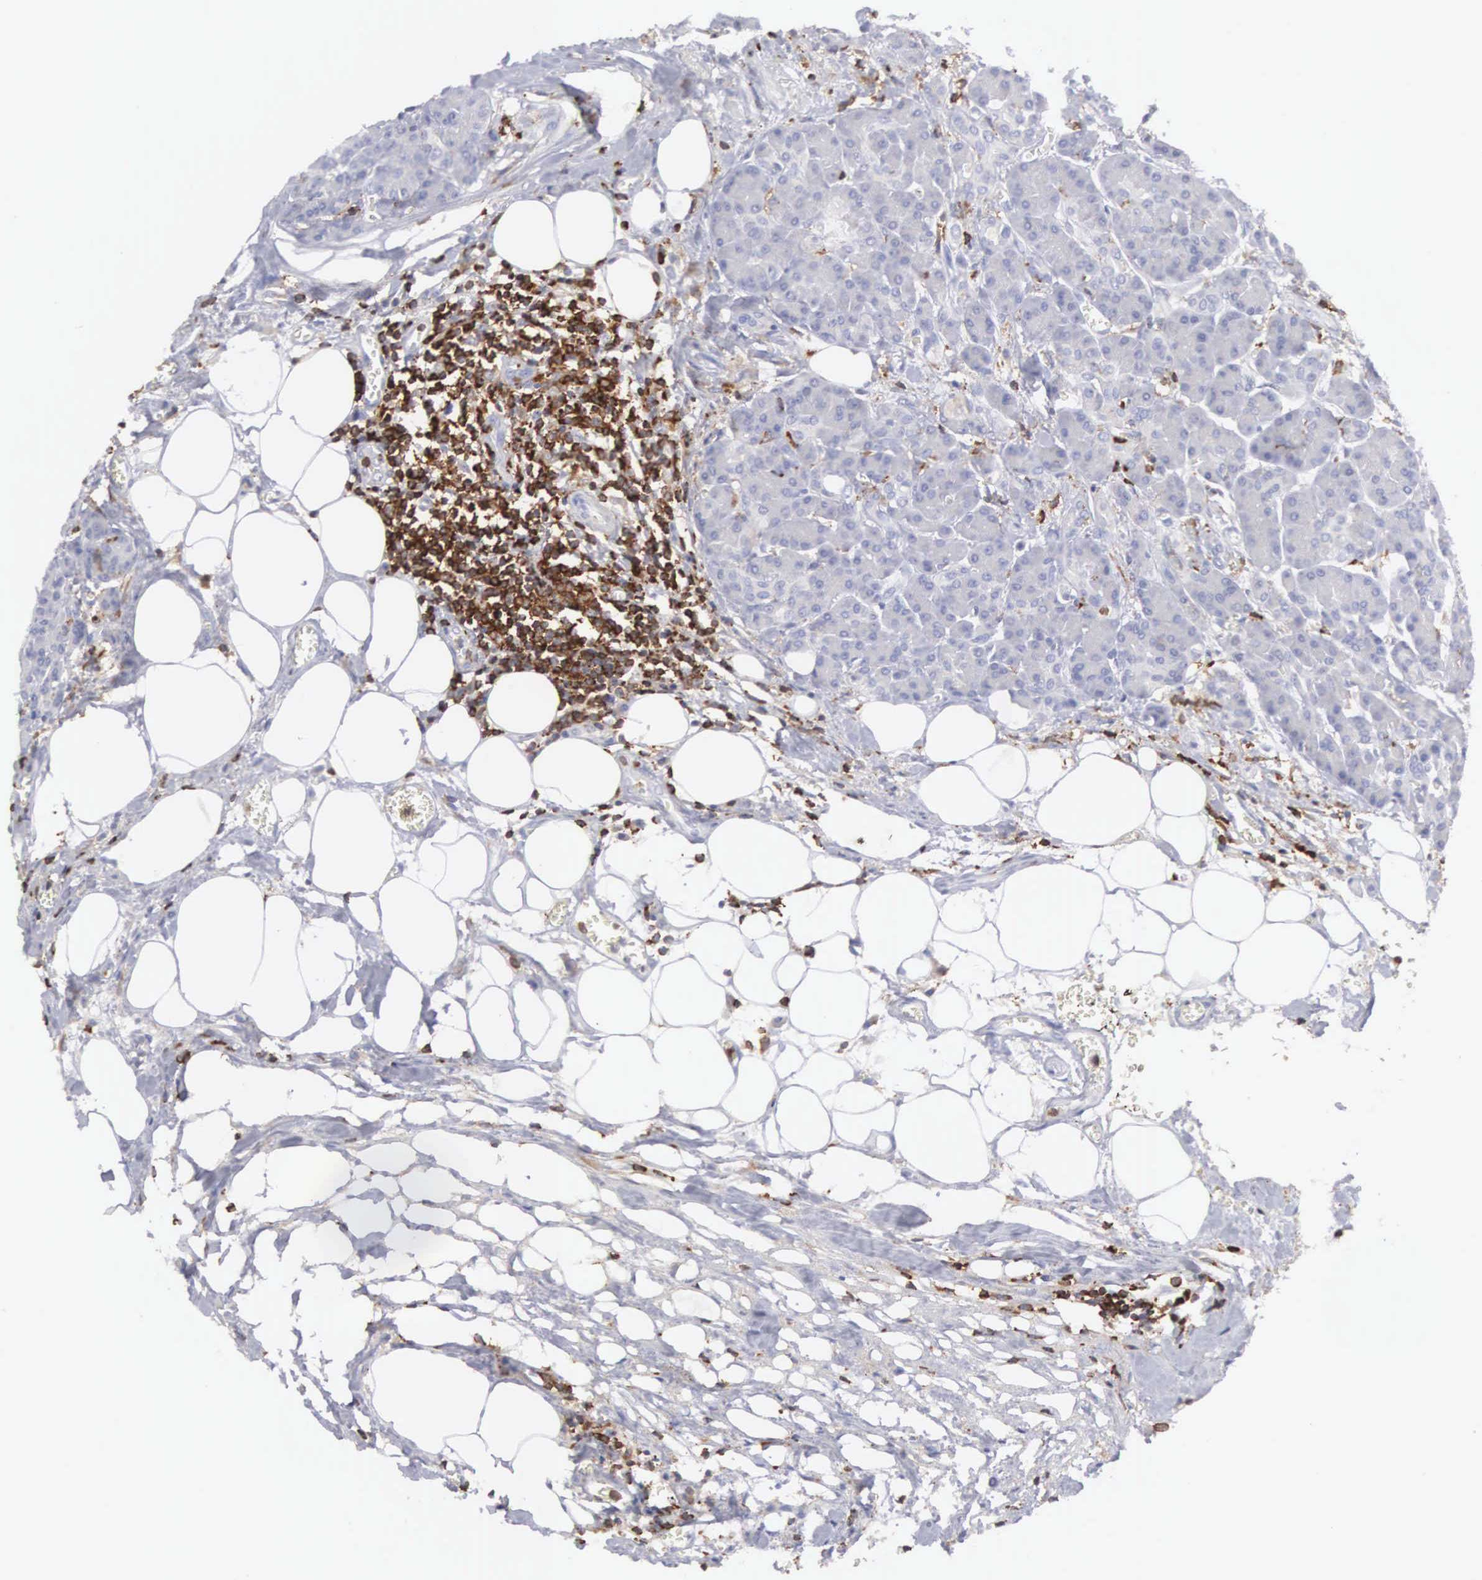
{"staining": {"intensity": "negative", "quantity": "none", "location": "none"}, "tissue": "pancreas", "cell_type": "Exocrine glandular cells", "image_type": "normal", "snomed": [{"axis": "morphology", "description": "Normal tissue, NOS"}, {"axis": "topography", "description": "Pancreas"}], "caption": "Immunohistochemistry image of normal human pancreas stained for a protein (brown), which demonstrates no expression in exocrine glandular cells.", "gene": "ENSG00000285304", "patient": {"sex": "male", "age": 73}}